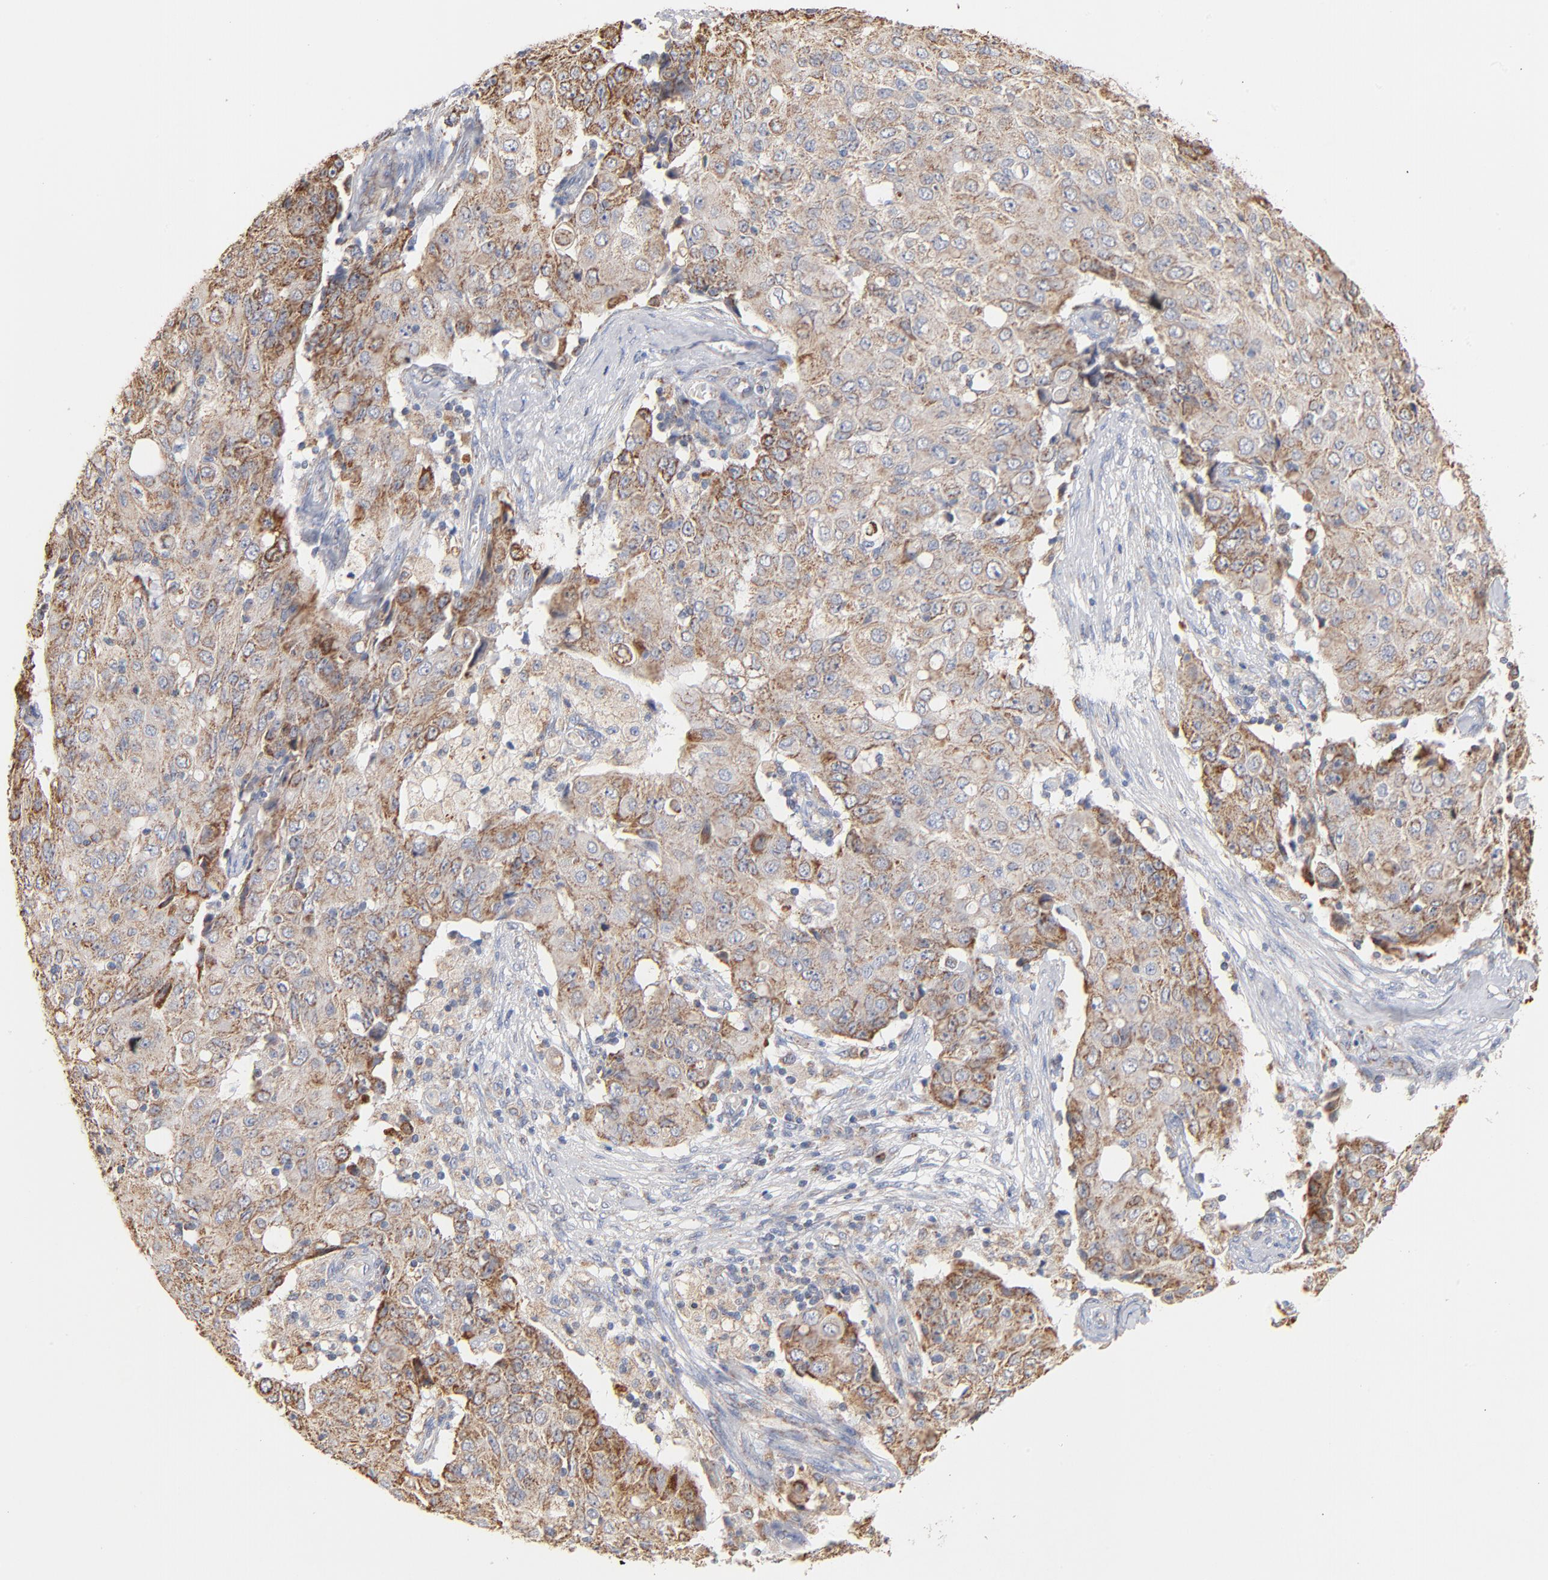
{"staining": {"intensity": "moderate", "quantity": ">75%", "location": "cytoplasmic/membranous"}, "tissue": "ovarian cancer", "cell_type": "Tumor cells", "image_type": "cancer", "snomed": [{"axis": "morphology", "description": "Carcinoma, endometroid"}, {"axis": "topography", "description": "Ovary"}], "caption": "Brown immunohistochemical staining in human endometroid carcinoma (ovarian) exhibits moderate cytoplasmic/membranous positivity in about >75% of tumor cells. (brown staining indicates protein expression, while blue staining denotes nuclei).", "gene": "UQCRC1", "patient": {"sex": "female", "age": 42}}